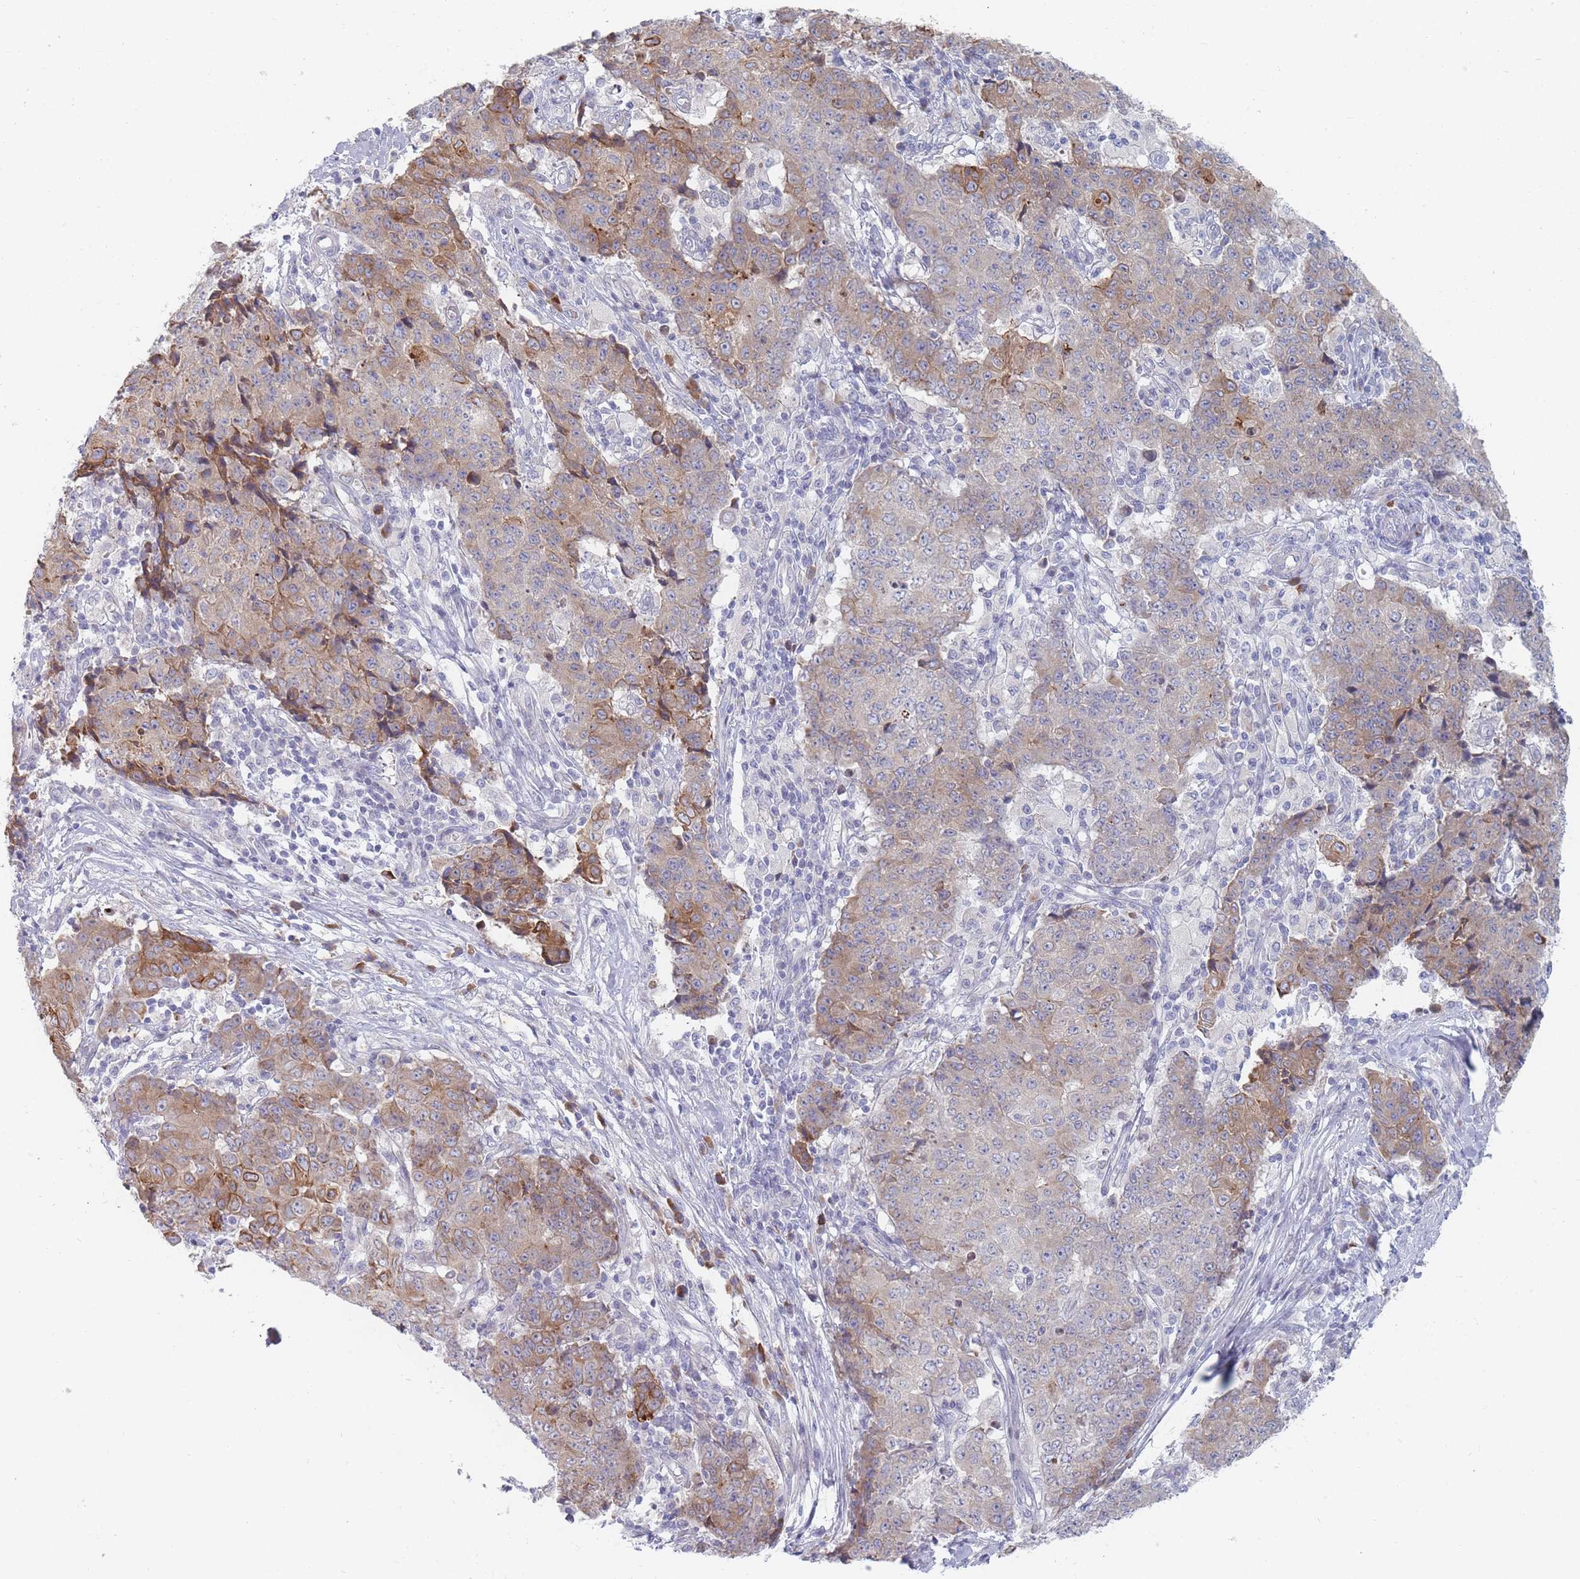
{"staining": {"intensity": "moderate", "quantity": "25%-75%", "location": "cytoplasmic/membranous"}, "tissue": "ovarian cancer", "cell_type": "Tumor cells", "image_type": "cancer", "snomed": [{"axis": "morphology", "description": "Carcinoma, endometroid"}, {"axis": "topography", "description": "Ovary"}], "caption": "Ovarian cancer (endometroid carcinoma) was stained to show a protein in brown. There is medium levels of moderate cytoplasmic/membranous staining in approximately 25%-75% of tumor cells. The staining is performed using DAB brown chromogen to label protein expression. The nuclei are counter-stained blue using hematoxylin.", "gene": "SPATS1", "patient": {"sex": "female", "age": 42}}